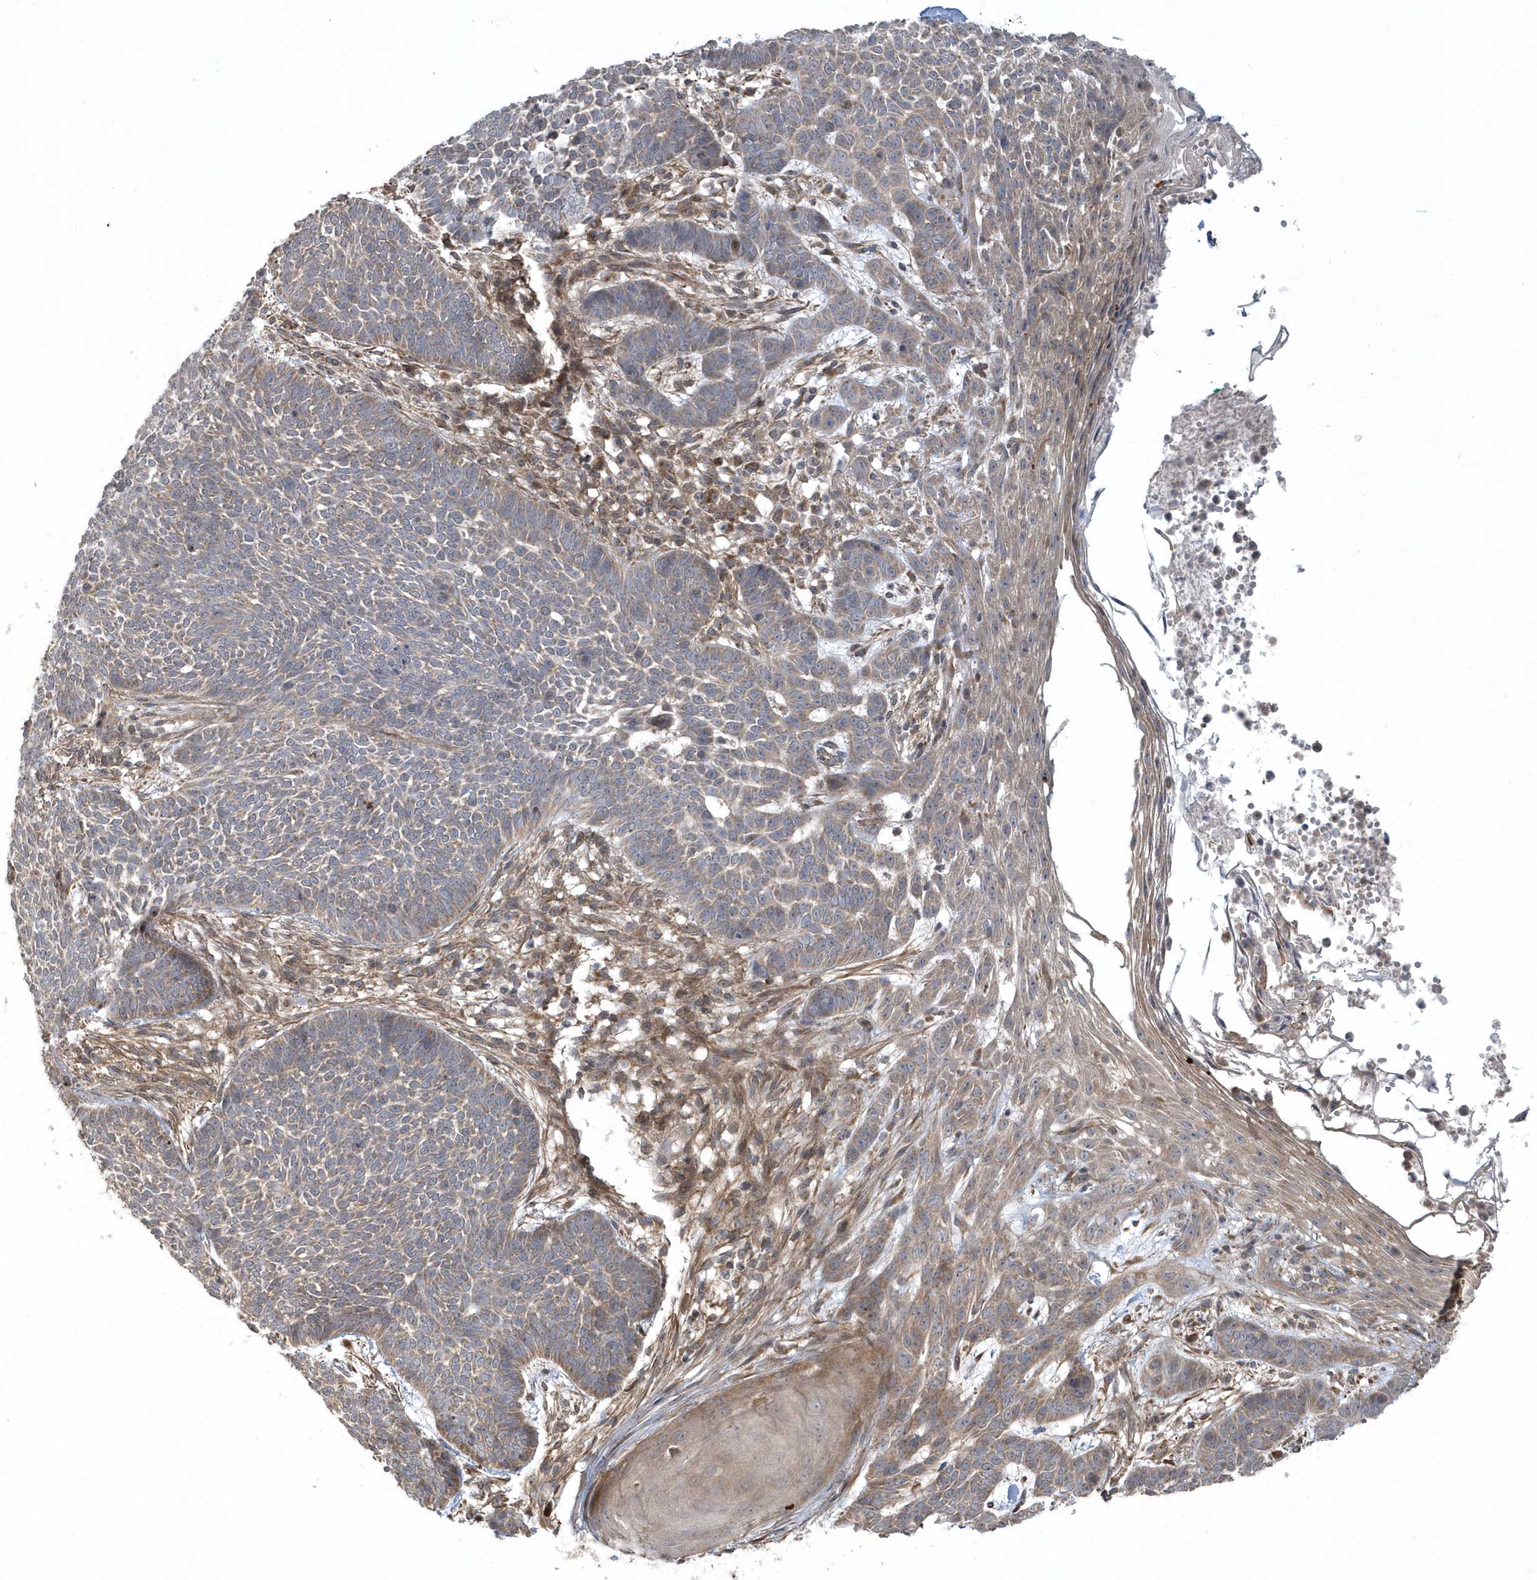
{"staining": {"intensity": "moderate", "quantity": "<25%", "location": "cytoplasmic/membranous"}, "tissue": "skin cancer", "cell_type": "Tumor cells", "image_type": "cancer", "snomed": [{"axis": "morphology", "description": "Normal tissue, NOS"}, {"axis": "morphology", "description": "Basal cell carcinoma"}, {"axis": "topography", "description": "Skin"}], "caption": "Moderate cytoplasmic/membranous protein staining is seen in approximately <25% of tumor cells in skin cancer. (IHC, brightfield microscopy, high magnification).", "gene": "THG1L", "patient": {"sex": "male", "age": 64}}